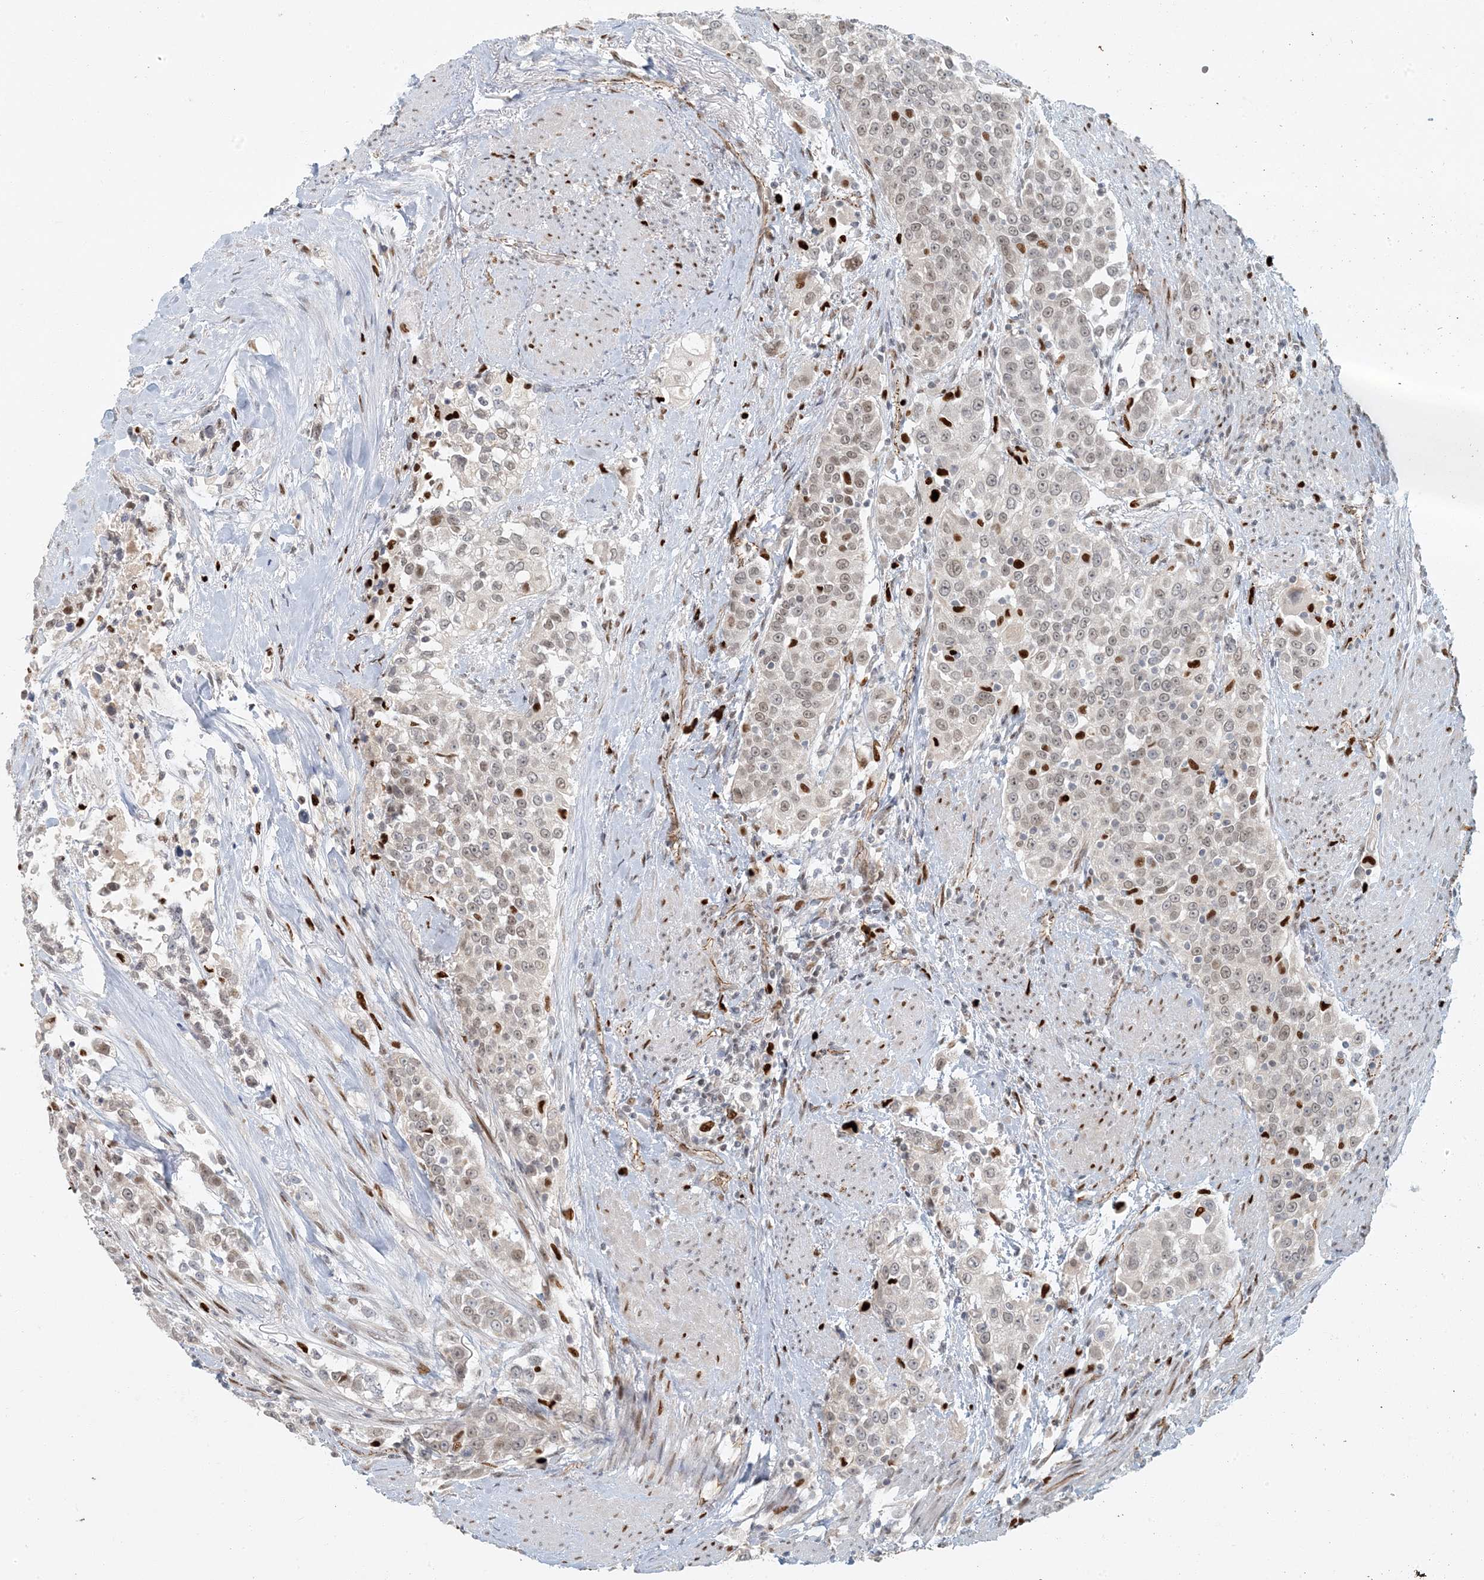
{"staining": {"intensity": "weak", "quantity": ">75%", "location": "nuclear"}, "tissue": "urothelial cancer", "cell_type": "Tumor cells", "image_type": "cancer", "snomed": [{"axis": "morphology", "description": "Urothelial carcinoma, High grade"}, {"axis": "topography", "description": "Urinary bladder"}], "caption": "Weak nuclear protein positivity is present in about >75% of tumor cells in urothelial cancer.", "gene": "AK9", "patient": {"sex": "female", "age": 80}}